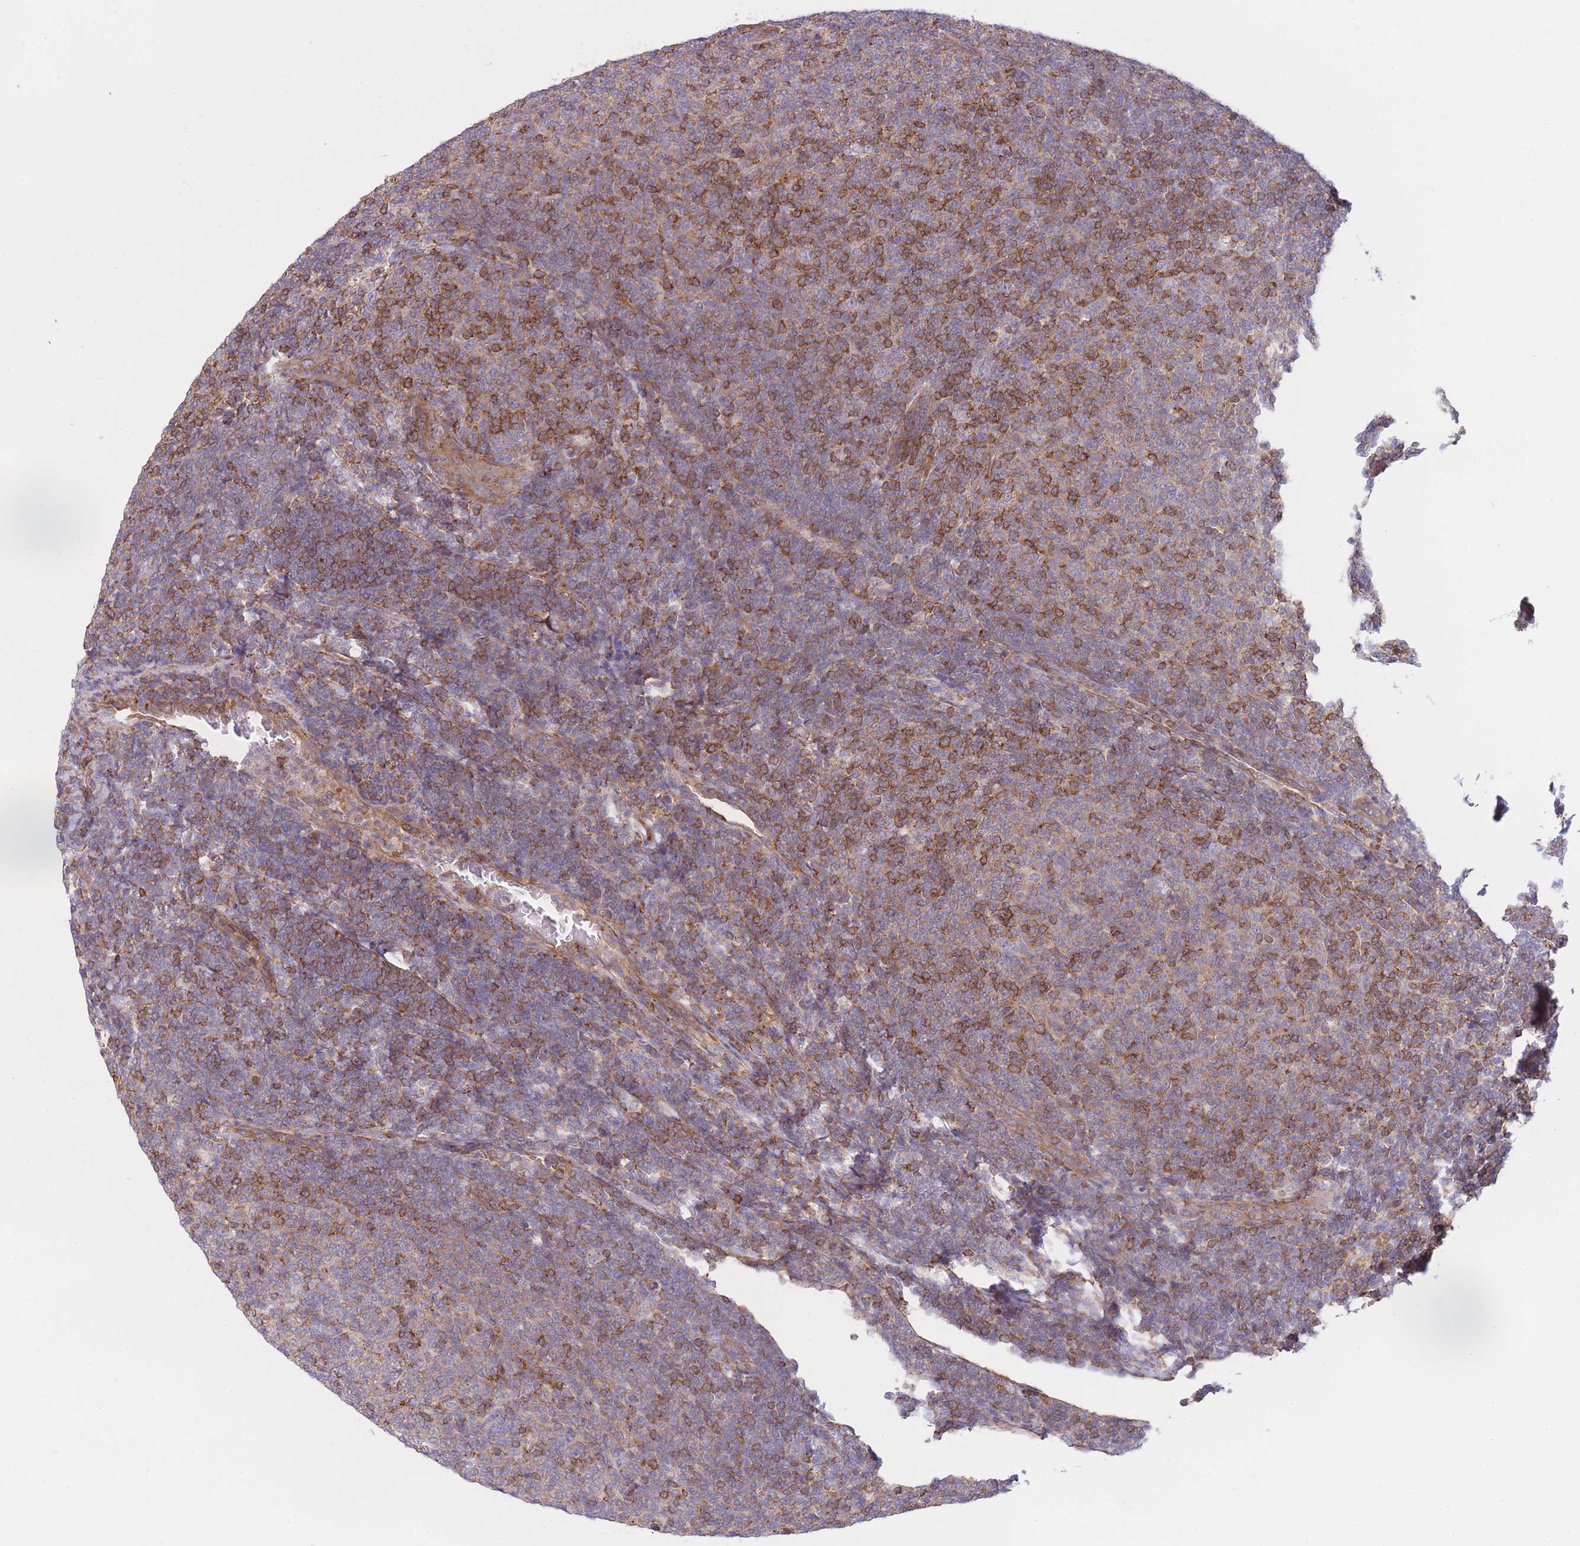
{"staining": {"intensity": "moderate", "quantity": "25%-75%", "location": "cytoplasmic/membranous"}, "tissue": "lymphoma", "cell_type": "Tumor cells", "image_type": "cancer", "snomed": [{"axis": "morphology", "description": "Malignant lymphoma, non-Hodgkin's type, Low grade"}, {"axis": "topography", "description": "Lymph node"}], "caption": "High-magnification brightfield microscopy of malignant lymphoma, non-Hodgkin's type (low-grade) stained with DAB (brown) and counterstained with hematoxylin (blue). tumor cells exhibit moderate cytoplasmic/membranous staining is identified in approximately25%-75% of cells.", "gene": "CDC25B", "patient": {"sex": "male", "age": 66}}